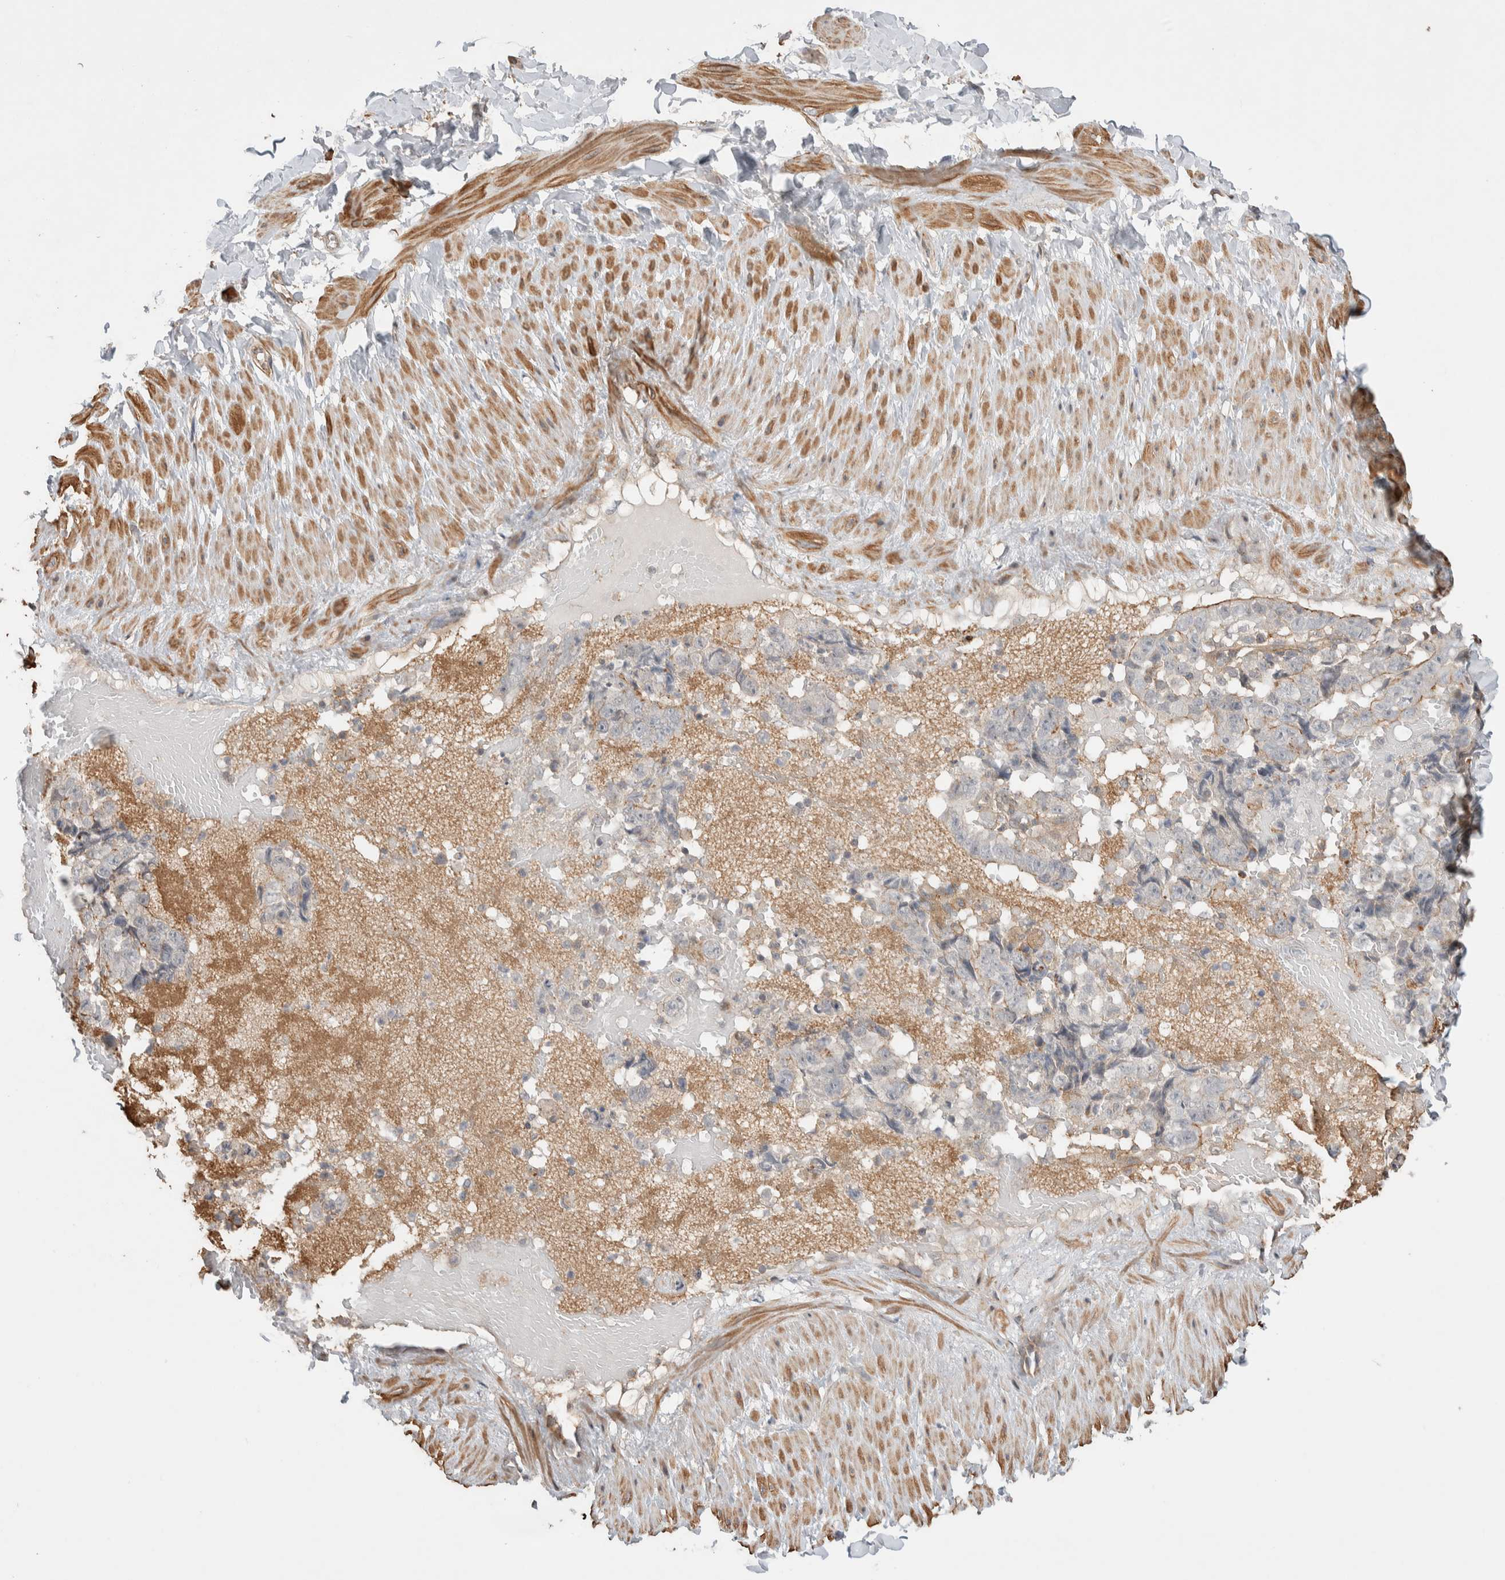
{"staining": {"intensity": "negative", "quantity": "none", "location": "none"}, "tissue": "adipose tissue", "cell_type": "Adipocytes", "image_type": "normal", "snomed": [{"axis": "morphology", "description": "Normal tissue, NOS"}, {"axis": "topography", "description": "Adipose tissue"}, {"axis": "topography", "description": "Vascular tissue"}, {"axis": "topography", "description": "Peripheral nerve tissue"}], "caption": "There is no significant staining in adipocytes of adipose tissue.", "gene": "ZNF704", "patient": {"sex": "male", "age": 25}}